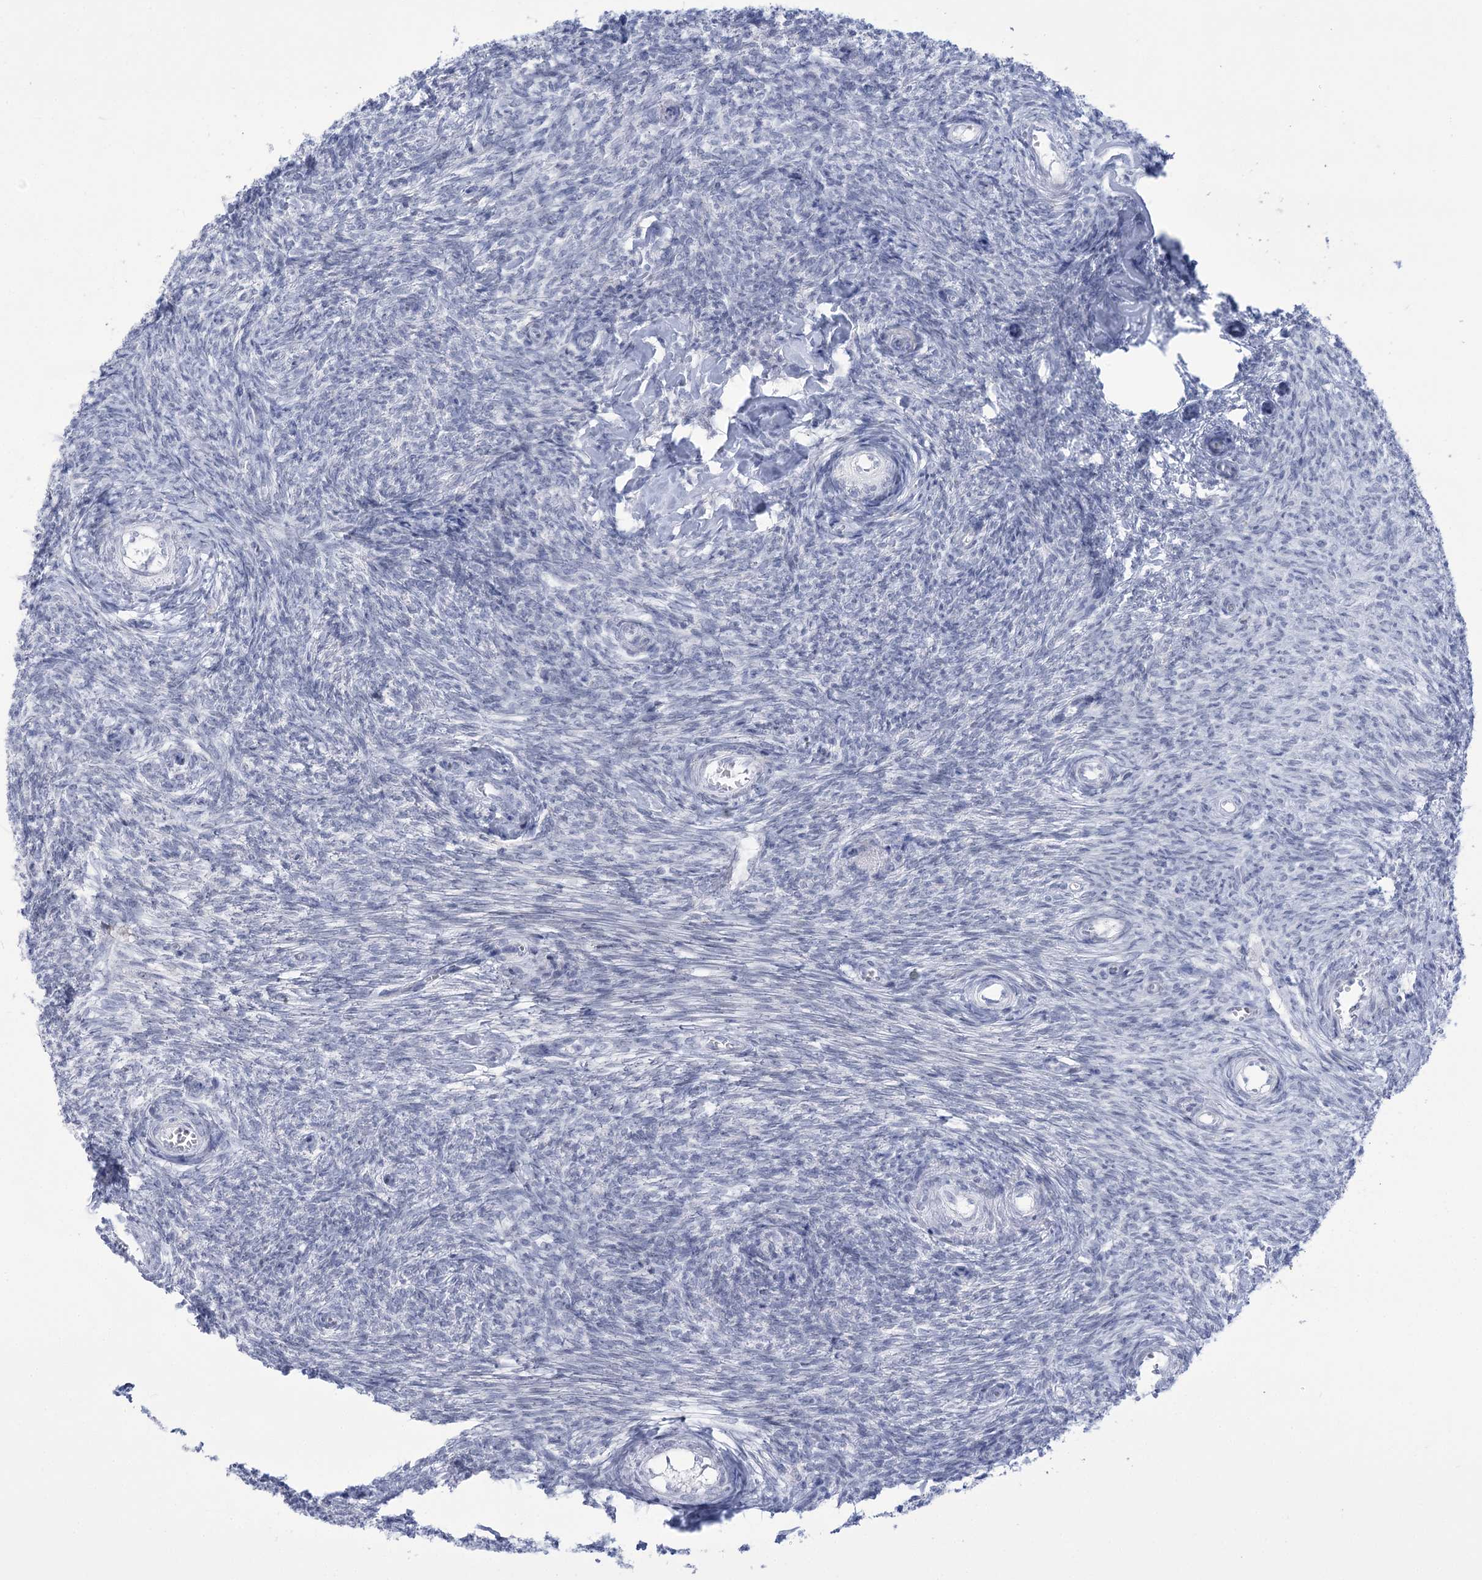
{"staining": {"intensity": "negative", "quantity": "none", "location": "none"}, "tissue": "ovary", "cell_type": "Ovarian stroma cells", "image_type": "normal", "snomed": [{"axis": "morphology", "description": "Normal tissue, NOS"}, {"axis": "topography", "description": "Ovary"}], "caption": "DAB (3,3'-diaminobenzidine) immunohistochemical staining of normal ovary displays no significant positivity in ovarian stroma cells.", "gene": "HORMAD1", "patient": {"sex": "female", "age": 44}}